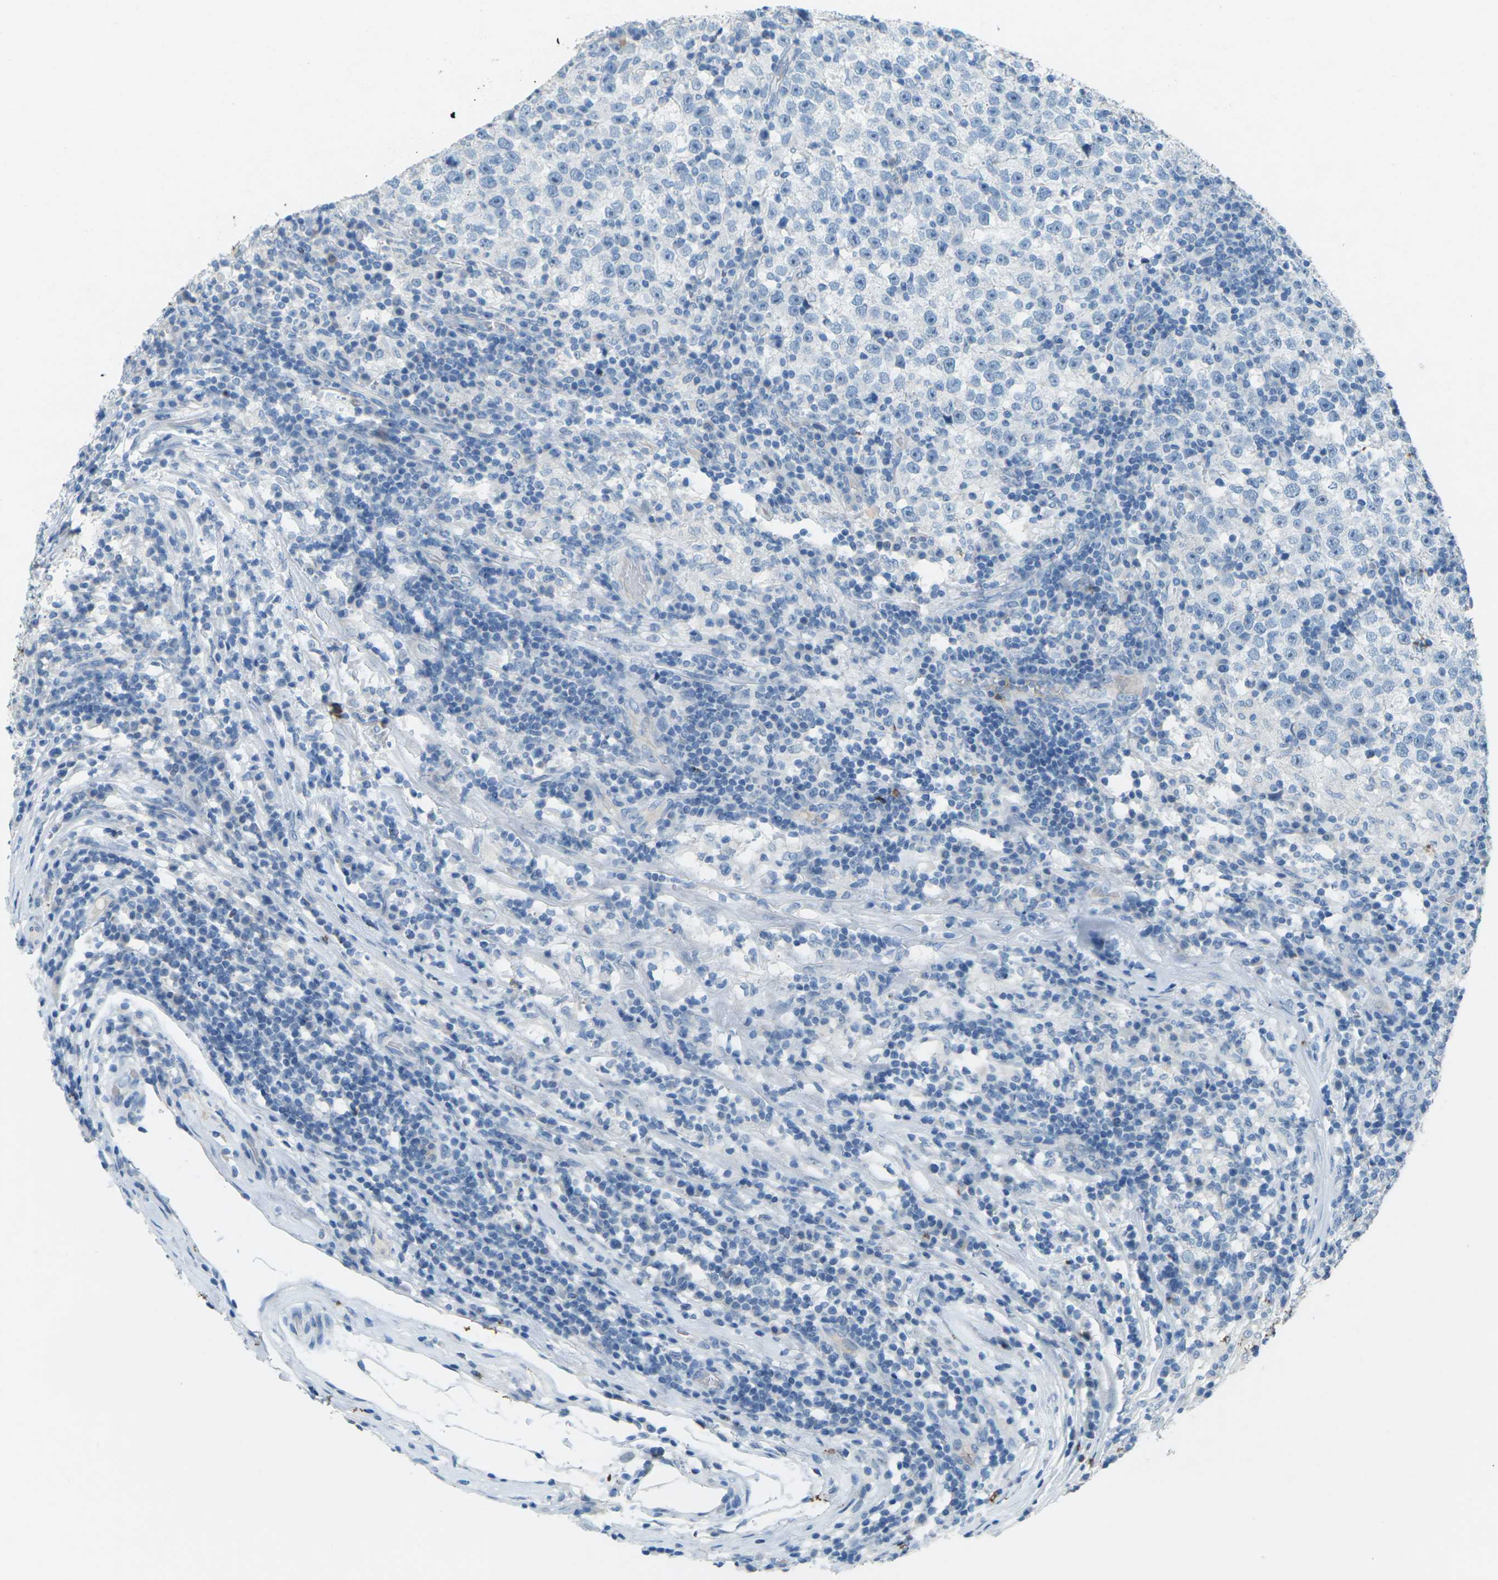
{"staining": {"intensity": "negative", "quantity": "none", "location": "none"}, "tissue": "testis cancer", "cell_type": "Tumor cells", "image_type": "cancer", "snomed": [{"axis": "morphology", "description": "Seminoma, NOS"}, {"axis": "topography", "description": "Testis"}], "caption": "Seminoma (testis) stained for a protein using immunohistochemistry demonstrates no positivity tumor cells.", "gene": "CDH16", "patient": {"sex": "male", "age": 43}}